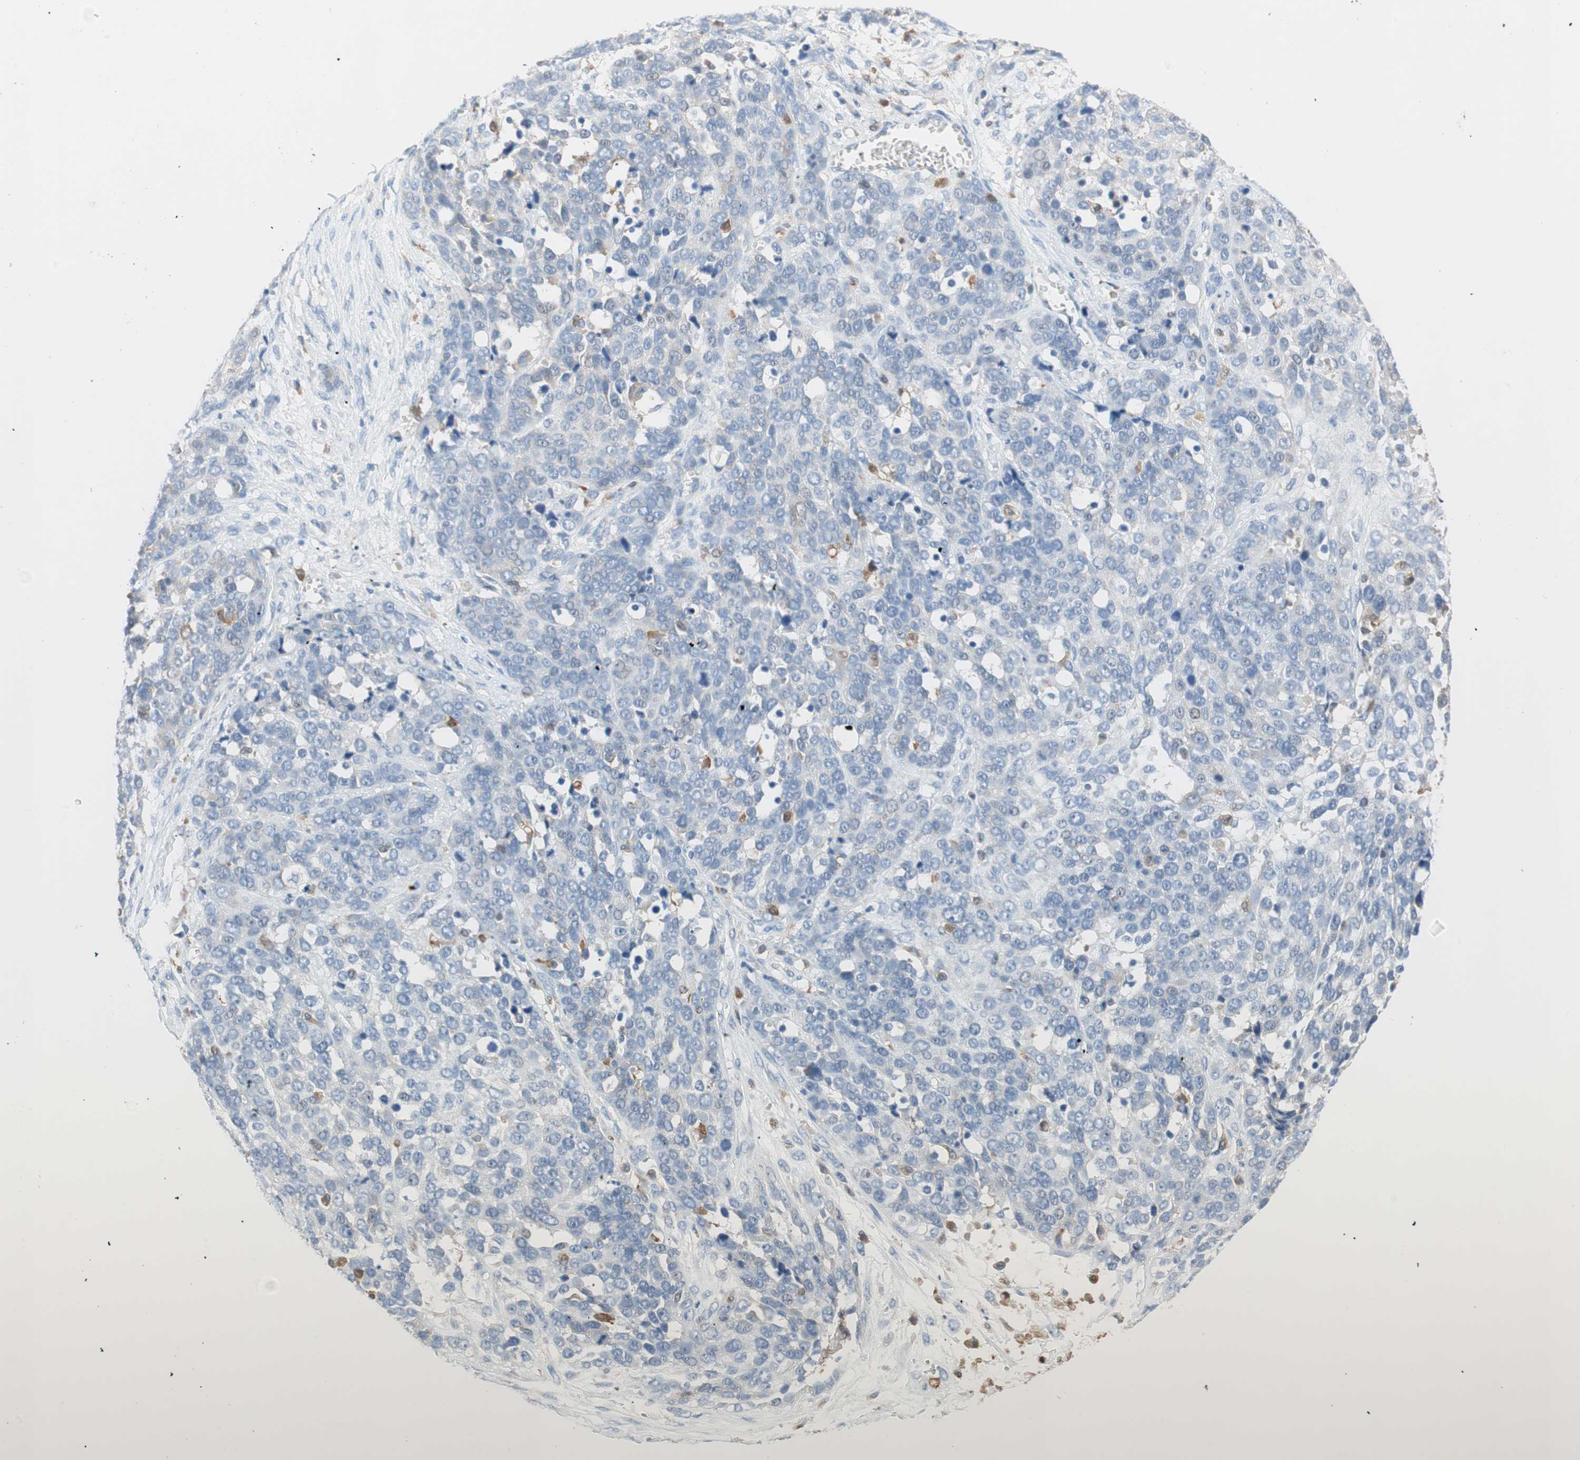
{"staining": {"intensity": "negative", "quantity": "none", "location": "none"}, "tissue": "ovarian cancer", "cell_type": "Tumor cells", "image_type": "cancer", "snomed": [{"axis": "morphology", "description": "Cystadenocarcinoma, serous, NOS"}, {"axis": "topography", "description": "Ovary"}], "caption": "Immunohistochemistry (IHC) photomicrograph of ovarian serous cystadenocarcinoma stained for a protein (brown), which exhibits no positivity in tumor cells.", "gene": "GLUL", "patient": {"sex": "female", "age": 44}}